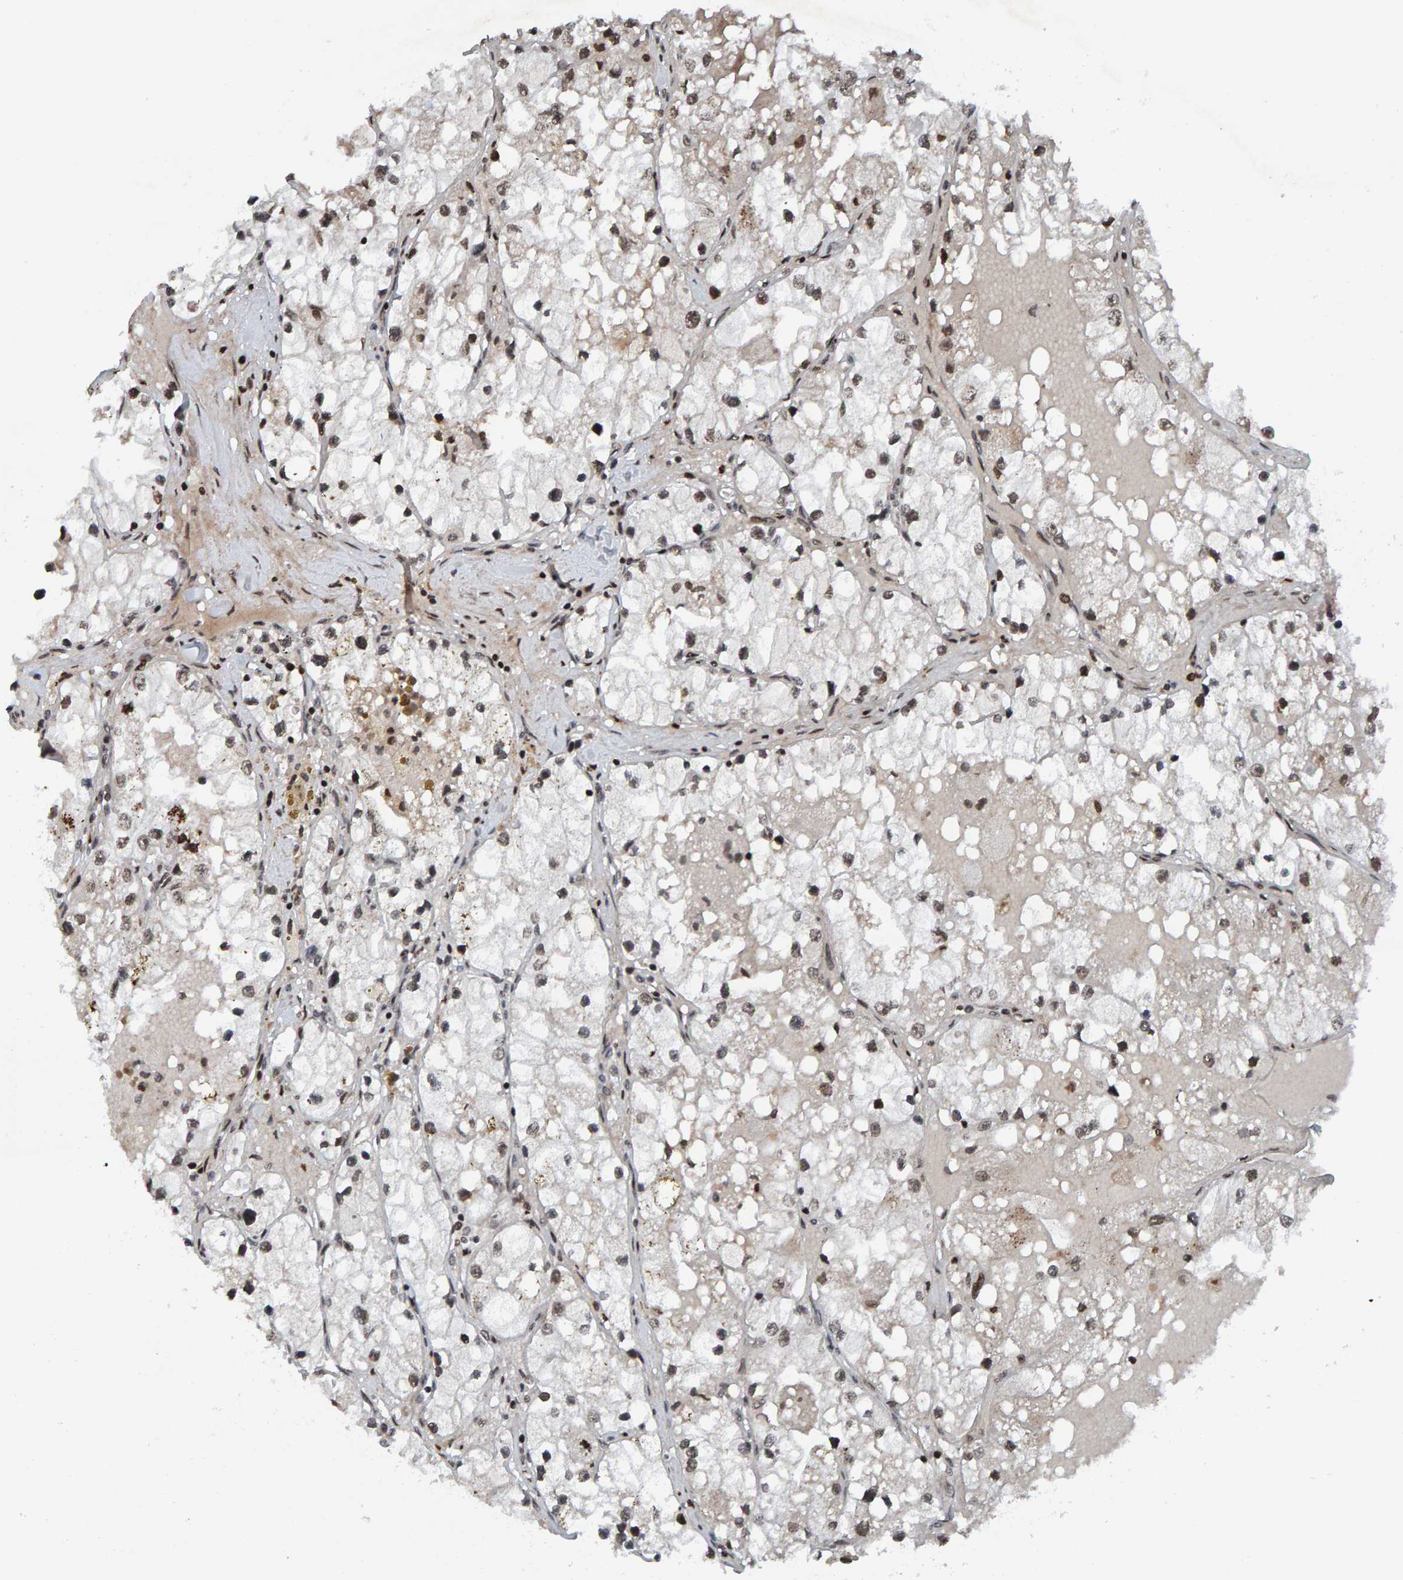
{"staining": {"intensity": "weak", "quantity": ">75%", "location": "nuclear"}, "tissue": "renal cancer", "cell_type": "Tumor cells", "image_type": "cancer", "snomed": [{"axis": "morphology", "description": "Adenocarcinoma, NOS"}, {"axis": "topography", "description": "Kidney"}], "caption": "Renal adenocarcinoma was stained to show a protein in brown. There is low levels of weak nuclear positivity in about >75% of tumor cells.", "gene": "ZNF366", "patient": {"sex": "male", "age": 68}}